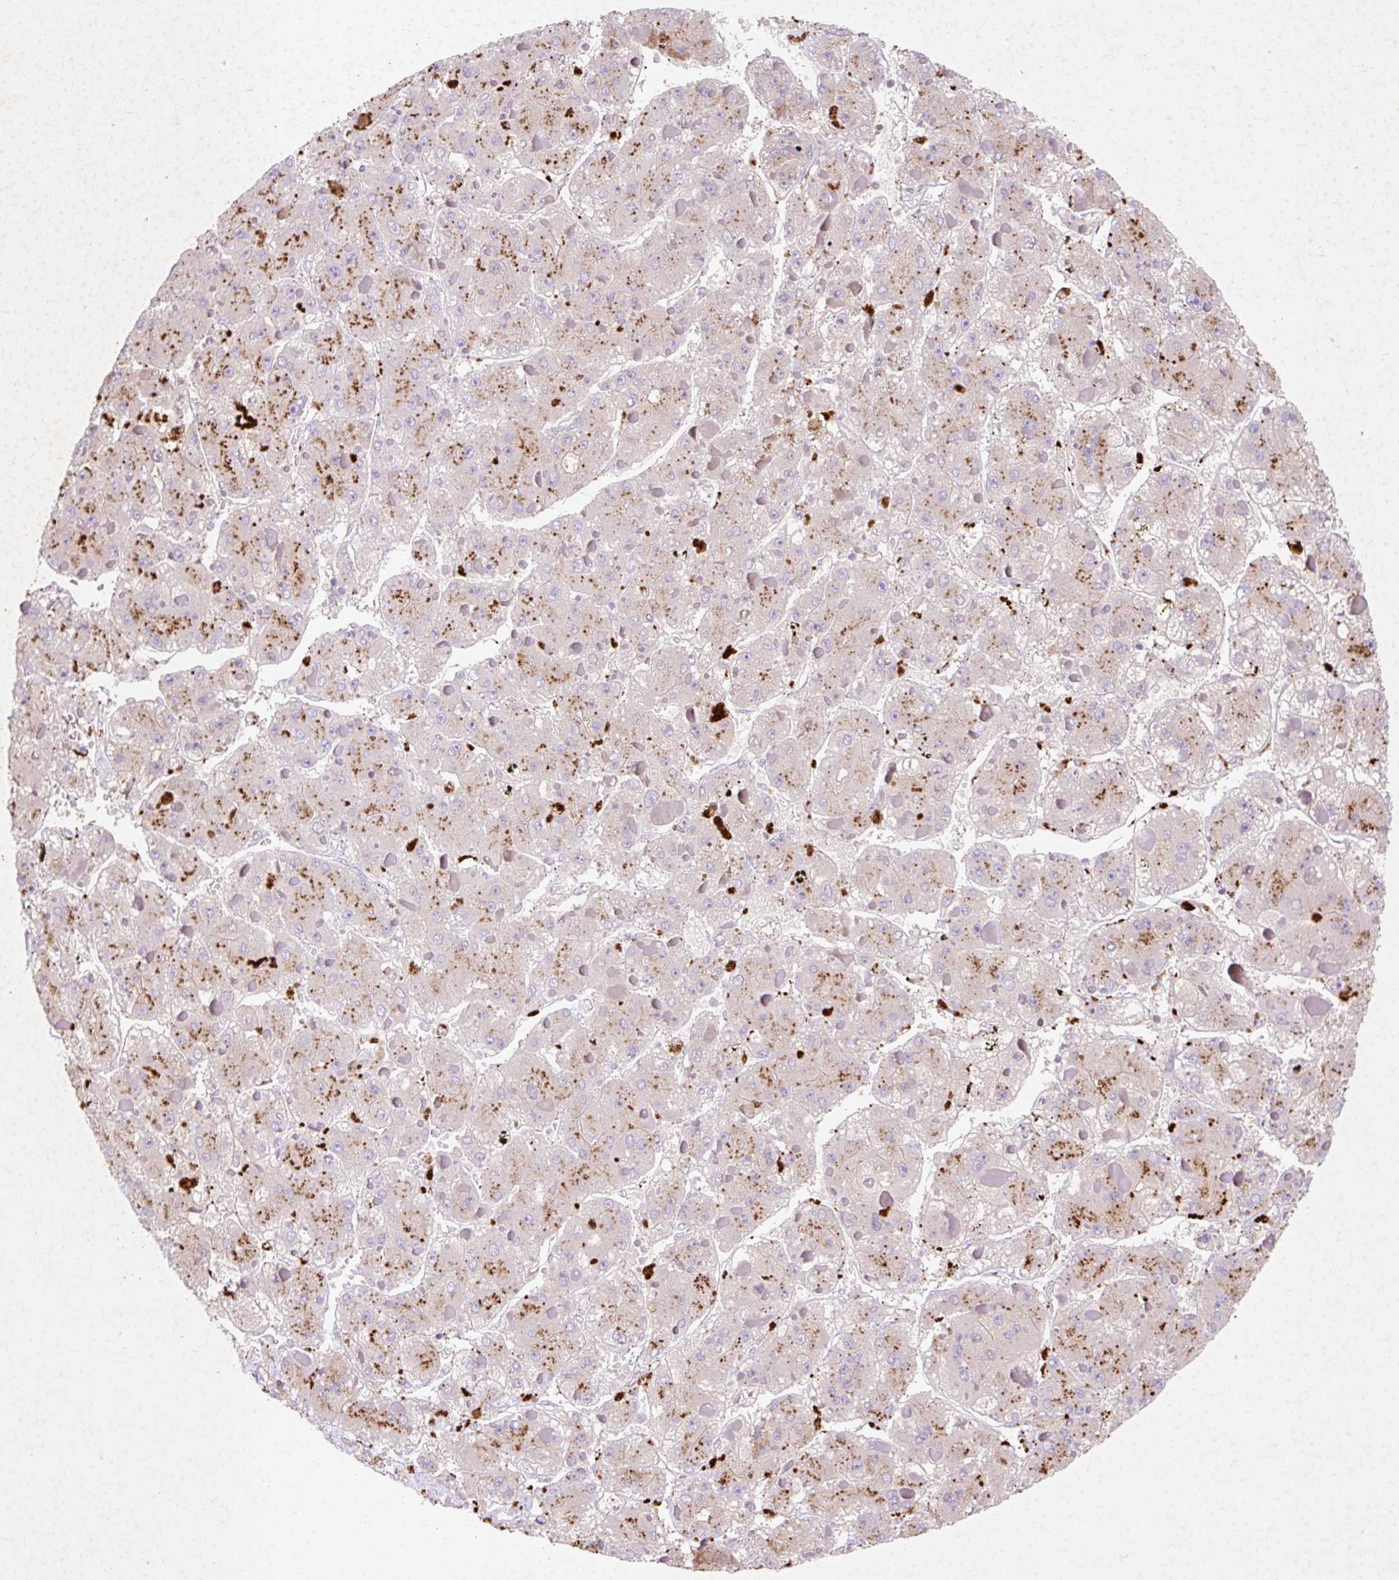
{"staining": {"intensity": "moderate", "quantity": ">75%", "location": "cytoplasmic/membranous"}, "tissue": "liver cancer", "cell_type": "Tumor cells", "image_type": "cancer", "snomed": [{"axis": "morphology", "description": "Carcinoma, Hepatocellular, NOS"}, {"axis": "topography", "description": "Liver"}], "caption": "The image shows immunohistochemical staining of hepatocellular carcinoma (liver). There is moderate cytoplasmic/membranous positivity is seen in about >75% of tumor cells. (Stains: DAB in brown, nuclei in blue, Microscopy: brightfield microscopy at high magnification).", "gene": "HEXA", "patient": {"sex": "female", "age": 73}}